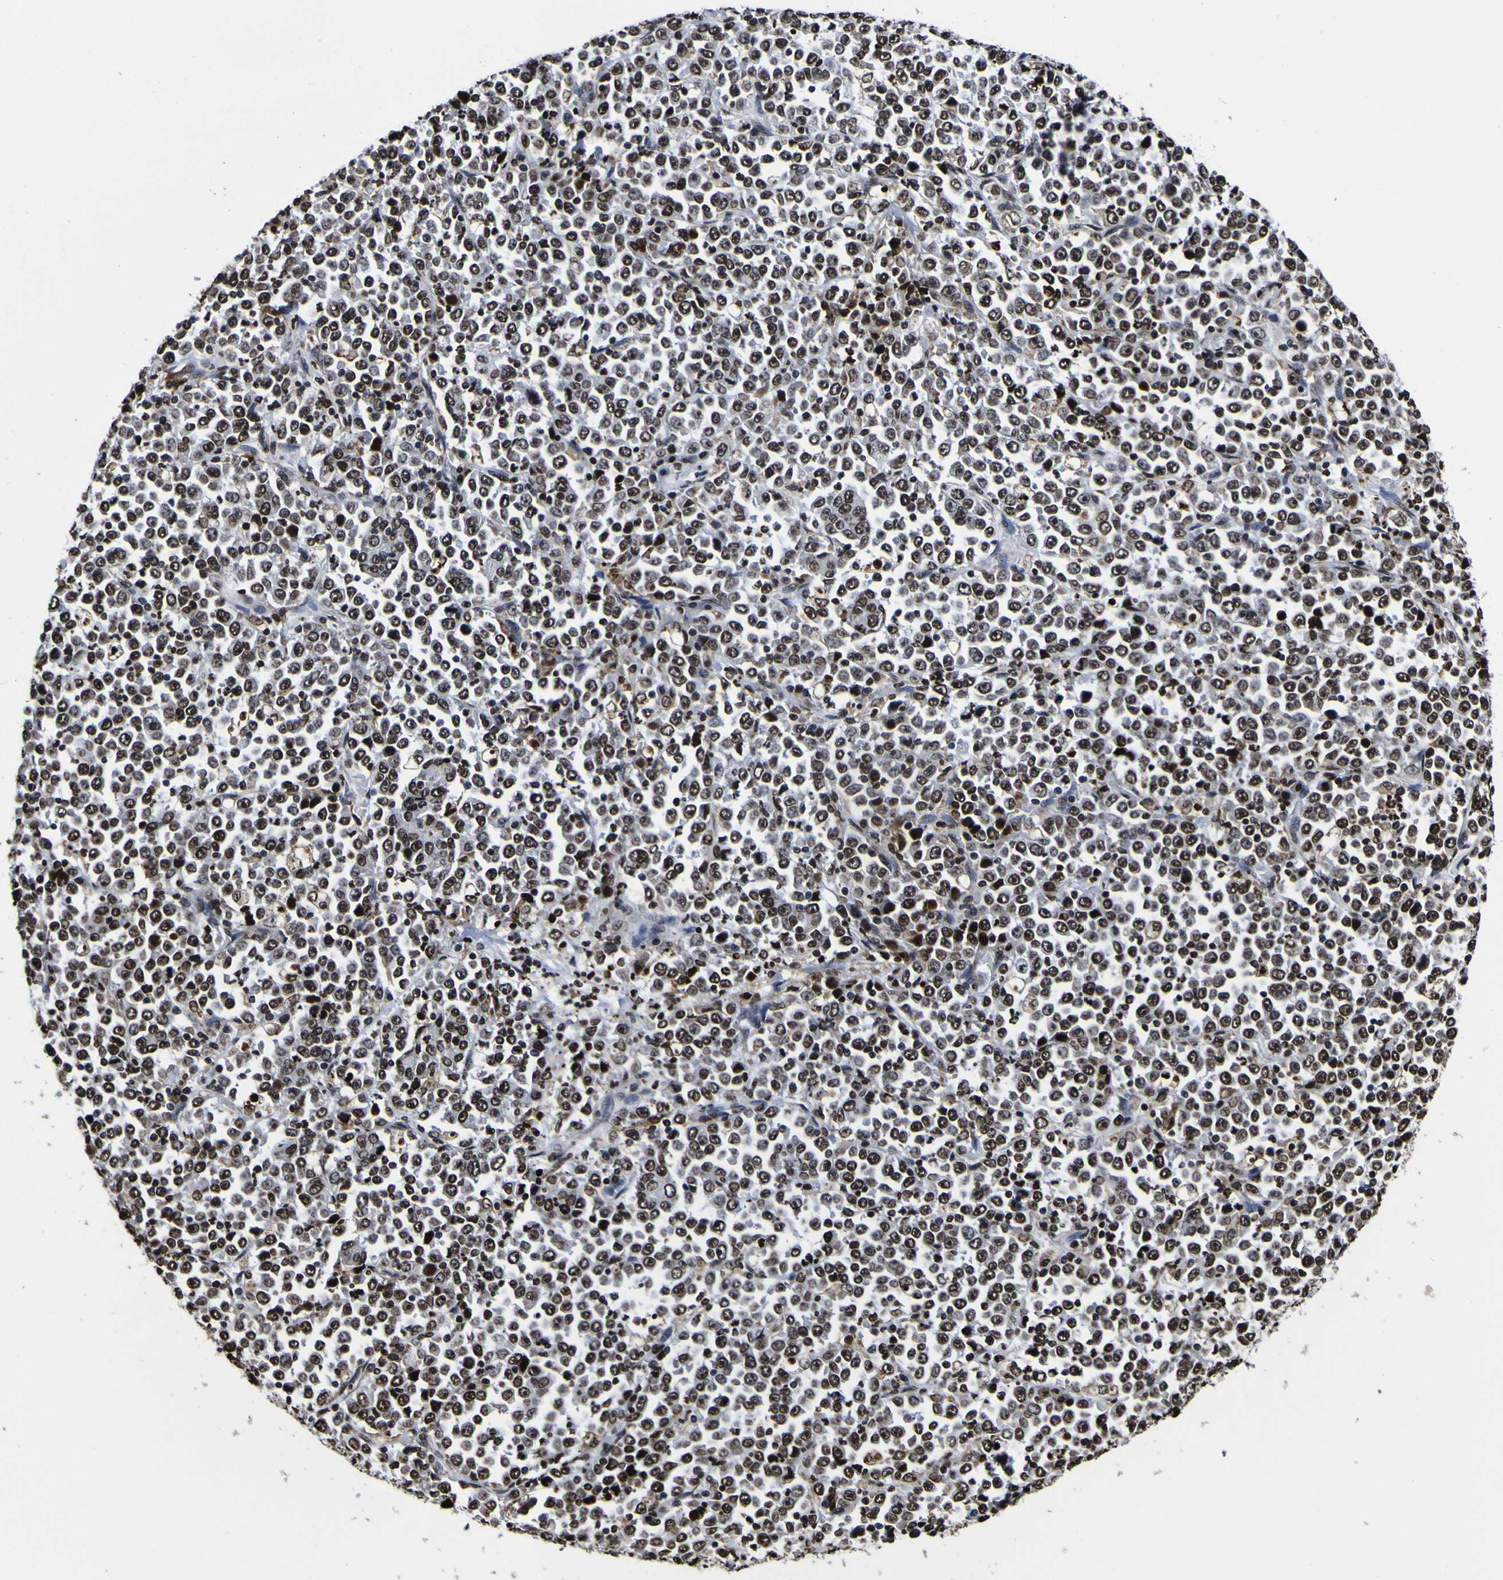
{"staining": {"intensity": "strong", "quantity": ">75%", "location": "nuclear"}, "tissue": "stomach cancer", "cell_type": "Tumor cells", "image_type": "cancer", "snomed": [{"axis": "morphology", "description": "Normal tissue, NOS"}, {"axis": "morphology", "description": "Adenocarcinoma, NOS"}, {"axis": "topography", "description": "Stomach, upper"}, {"axis": "topography", "description": "Stomach"}], "caption": "Adenocarcinoma (stomach) stained with a protein marker displays strong staining in tumor cells.", "gene": "PIAS1", "patient": {"sex": "male", "age": 59}}